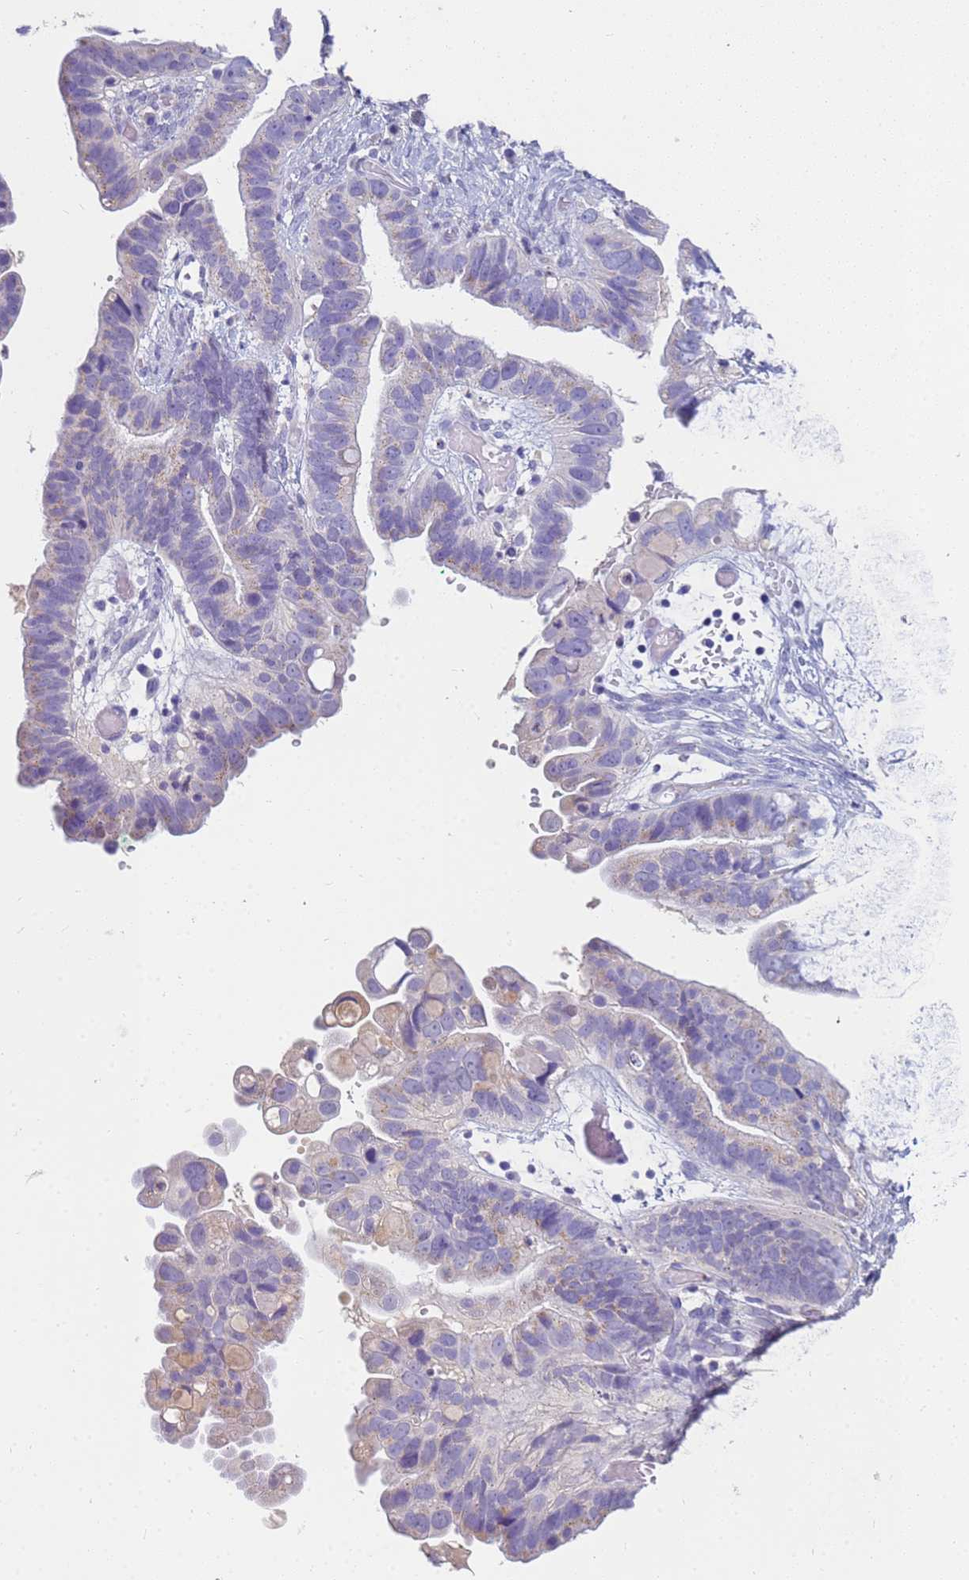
{"staining": {"intensity": "weak", "quantity": "<25%", "location": "cytoplasmic/membranous"}, "tissue": "ovarian cancer", "cell_type": "Tumor cells", "image_type": "cancer", "snomed": [{"axis": "morphology", "description": "Cystadenocarcinoma, serous, NOS"}, {"axis": "topography", "description": "Ovary"}], "caption": "Ovarian cancer (serous cystadenocarcinoma) was stained to show a protein in brown. There is no significant staining in tumor cells. (Stains: DAB (3,3'-diaminobenzidine) immunohistochemistry with hematoxylin counter stain, Microscopy: brightfield microscopy at high magnification).", "gene": "B3GNT8", "patient": {"sex": "female", "age": 56}}